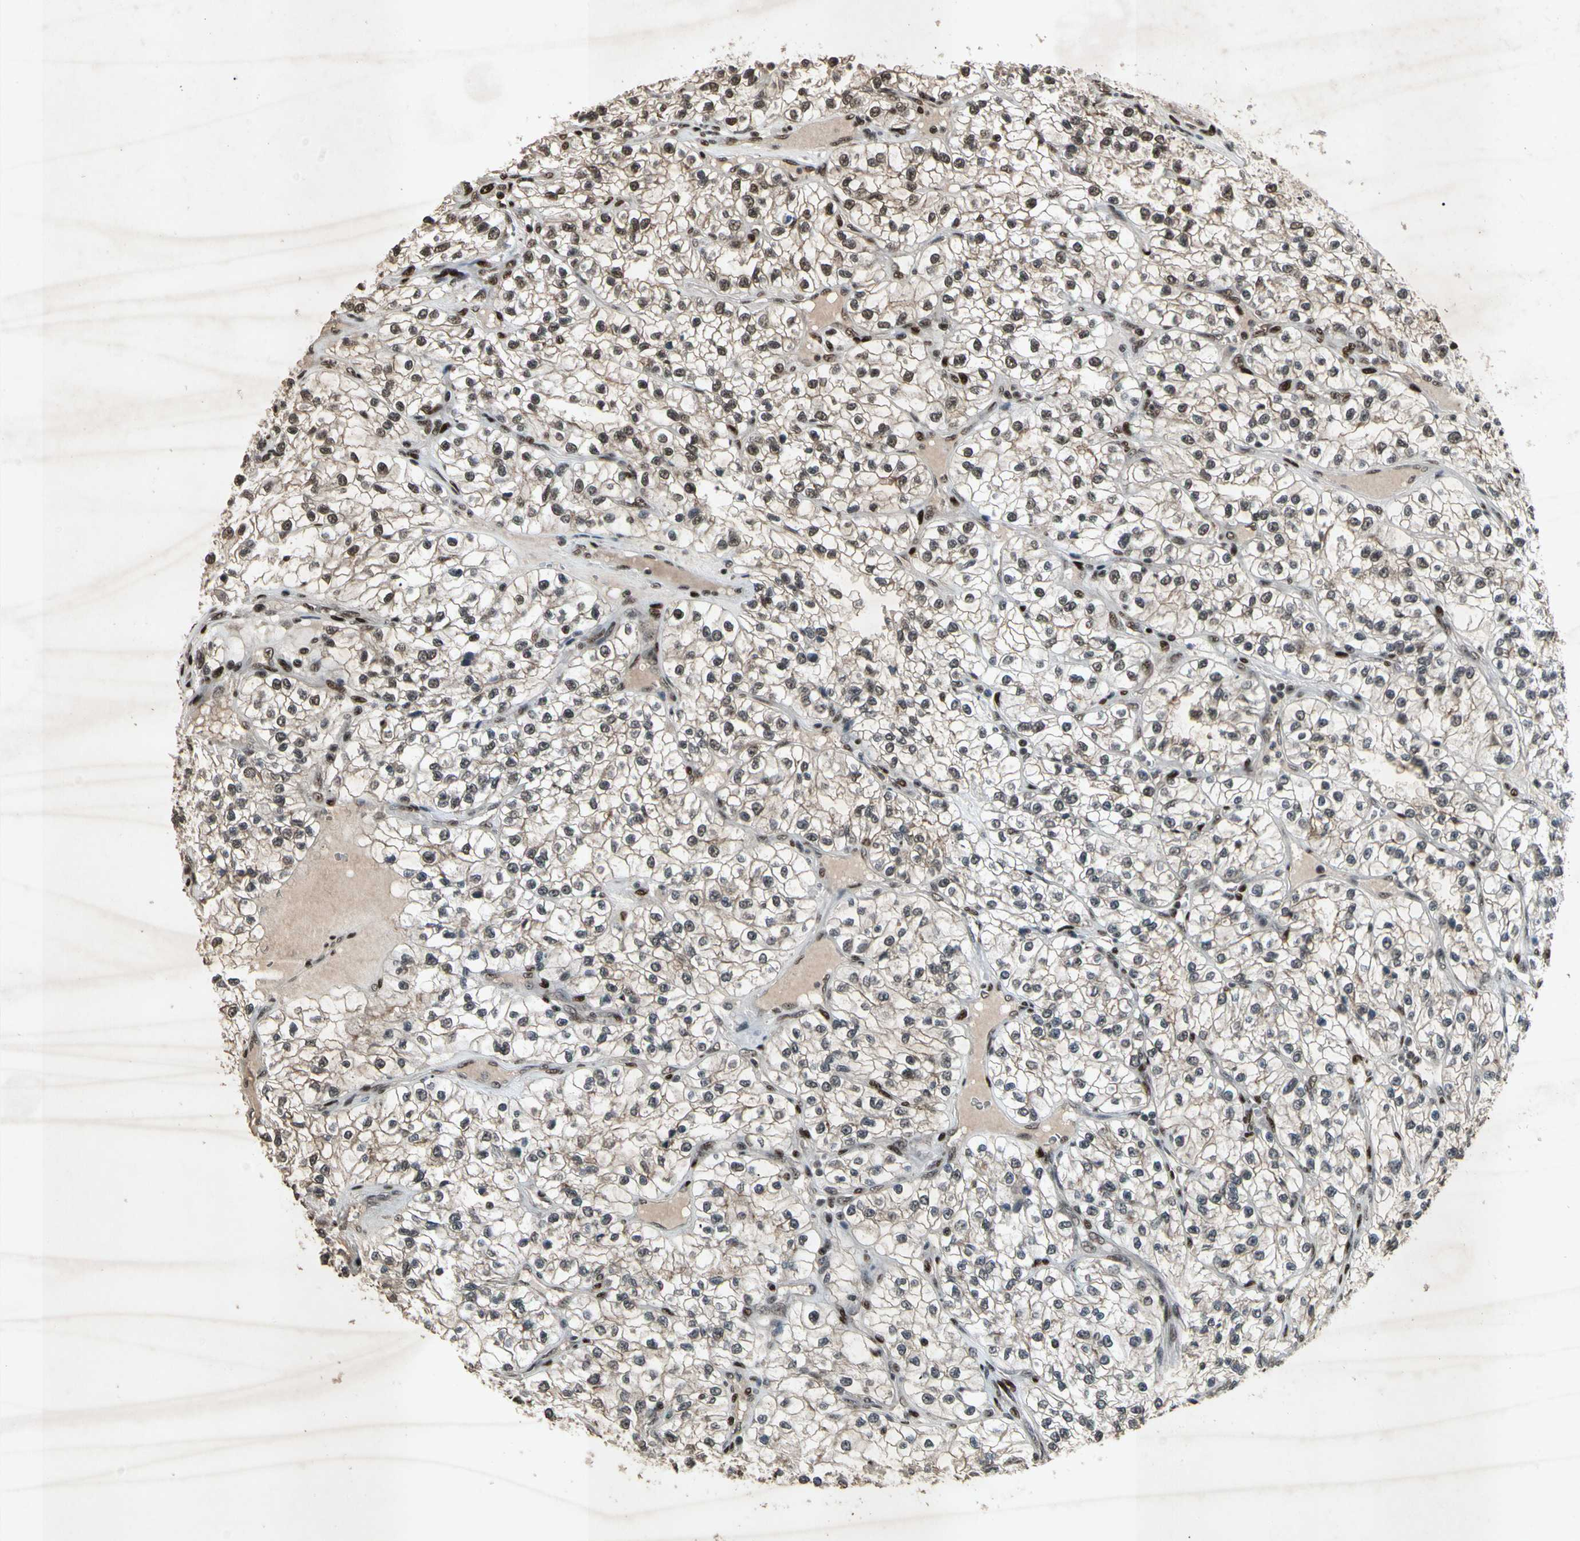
{"staining": {"intensity": "moderate", "quantity": "25%-75%", "location": "nuclear"}, "tissue": "renal cancer", "cell_type": "Tumor cells", "image_type": "cancer", "snomed": [{"axis": "morphology", "description": "Adenocarcinoma, NOS"}, {"axis": "topography", "description": "Kidney"}], "caption": "Moderate nuclear expression for a protein is identified in approximately 25%-75% of tumor cells of renal cancer (adenocarcinoma) using immunohistochemistry.", "gene": "TBX2", "patient": {"sex": "female", "age": 57}}